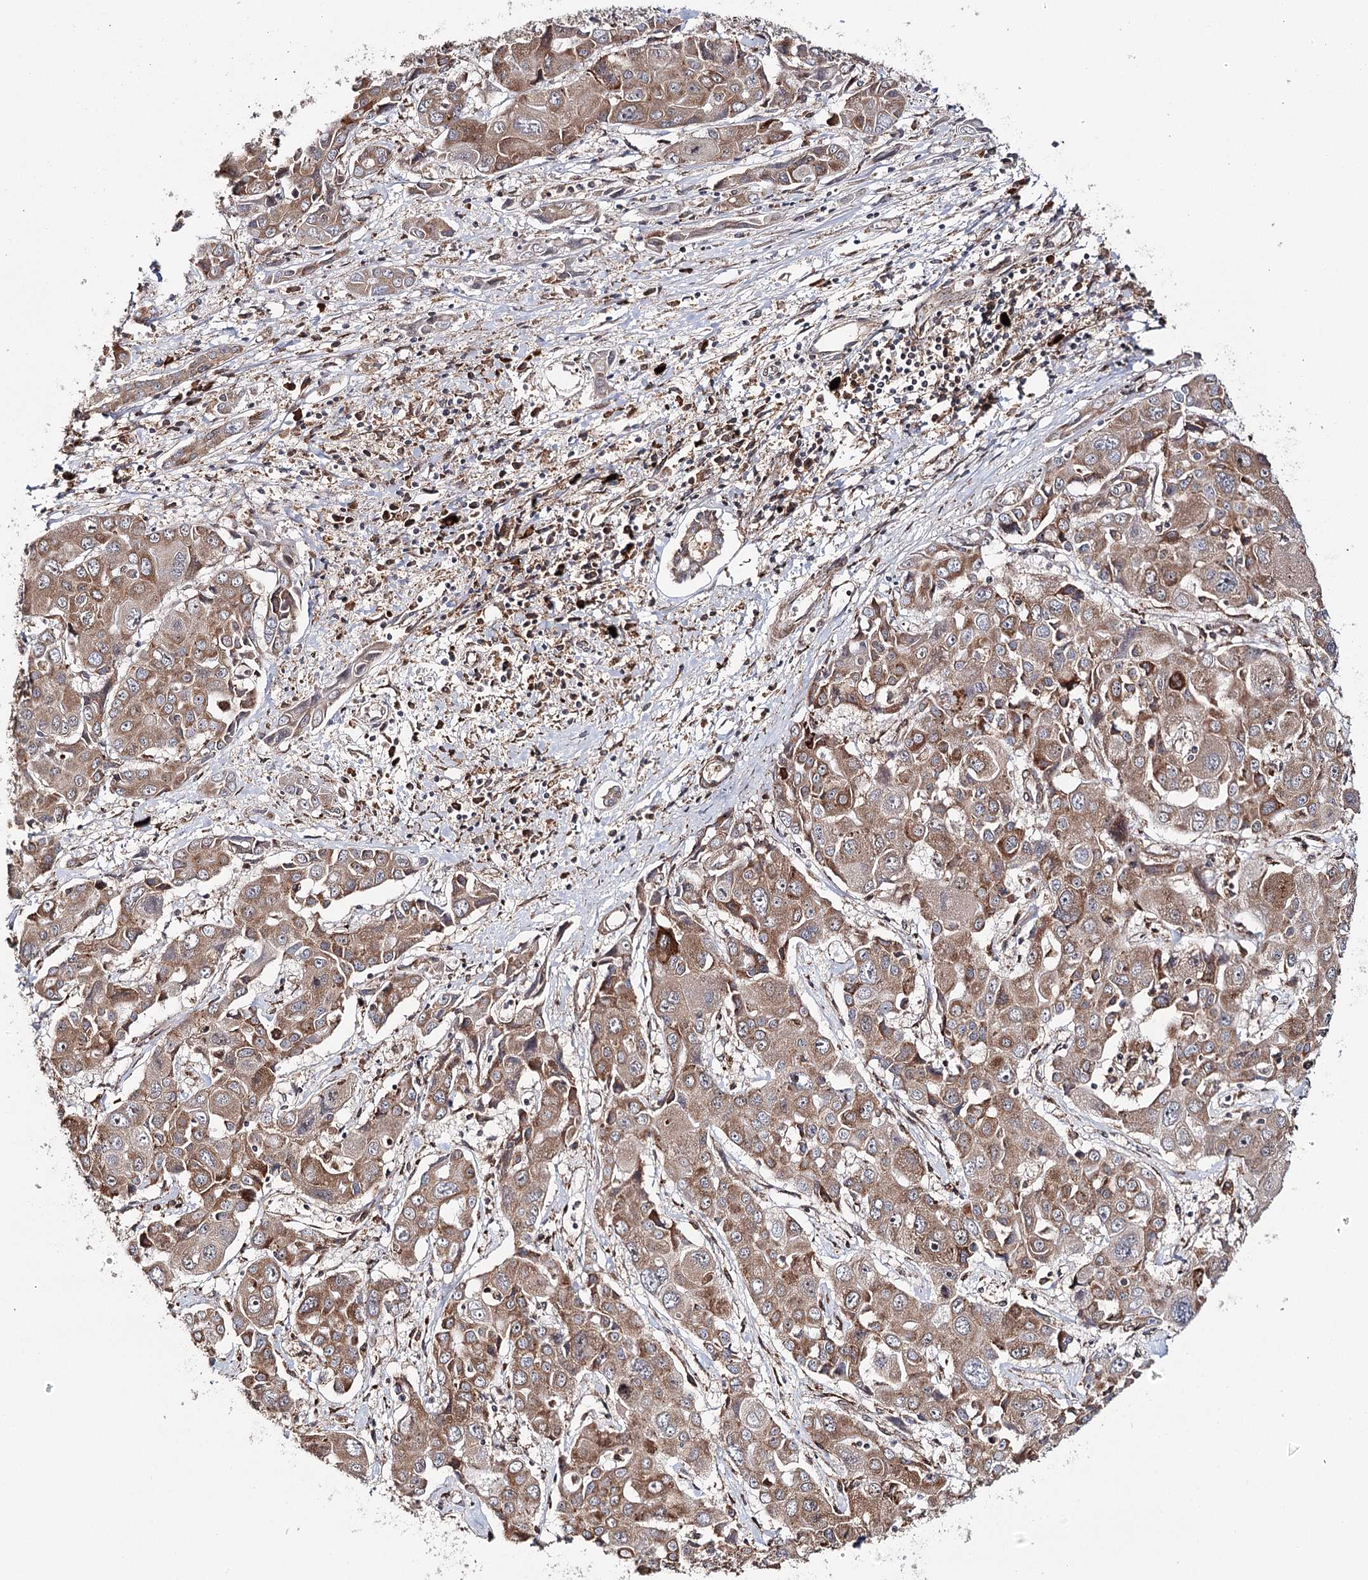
{"staining": {"intensity": "moderate", "quantity": ">75%", "location": "cytoplasmic/membranous"}, "tissue": "liver cancer", "cell_type": "Tumor cells", "image_type": "cancer", "snomed": [{"axis": "morphology", "description": "Cholangiocarcinoma"}, {"axis": "topography", "description": "Liver"}], "caption": "This histopathology image reveals IHC staining of human liver cholangiocarcinoma, with medium moderate cytoplasmic/membranous expression in about >75% of tumor cells.", "gene": "MKNK1", "patient": {"sex": "male", "age": 67}}